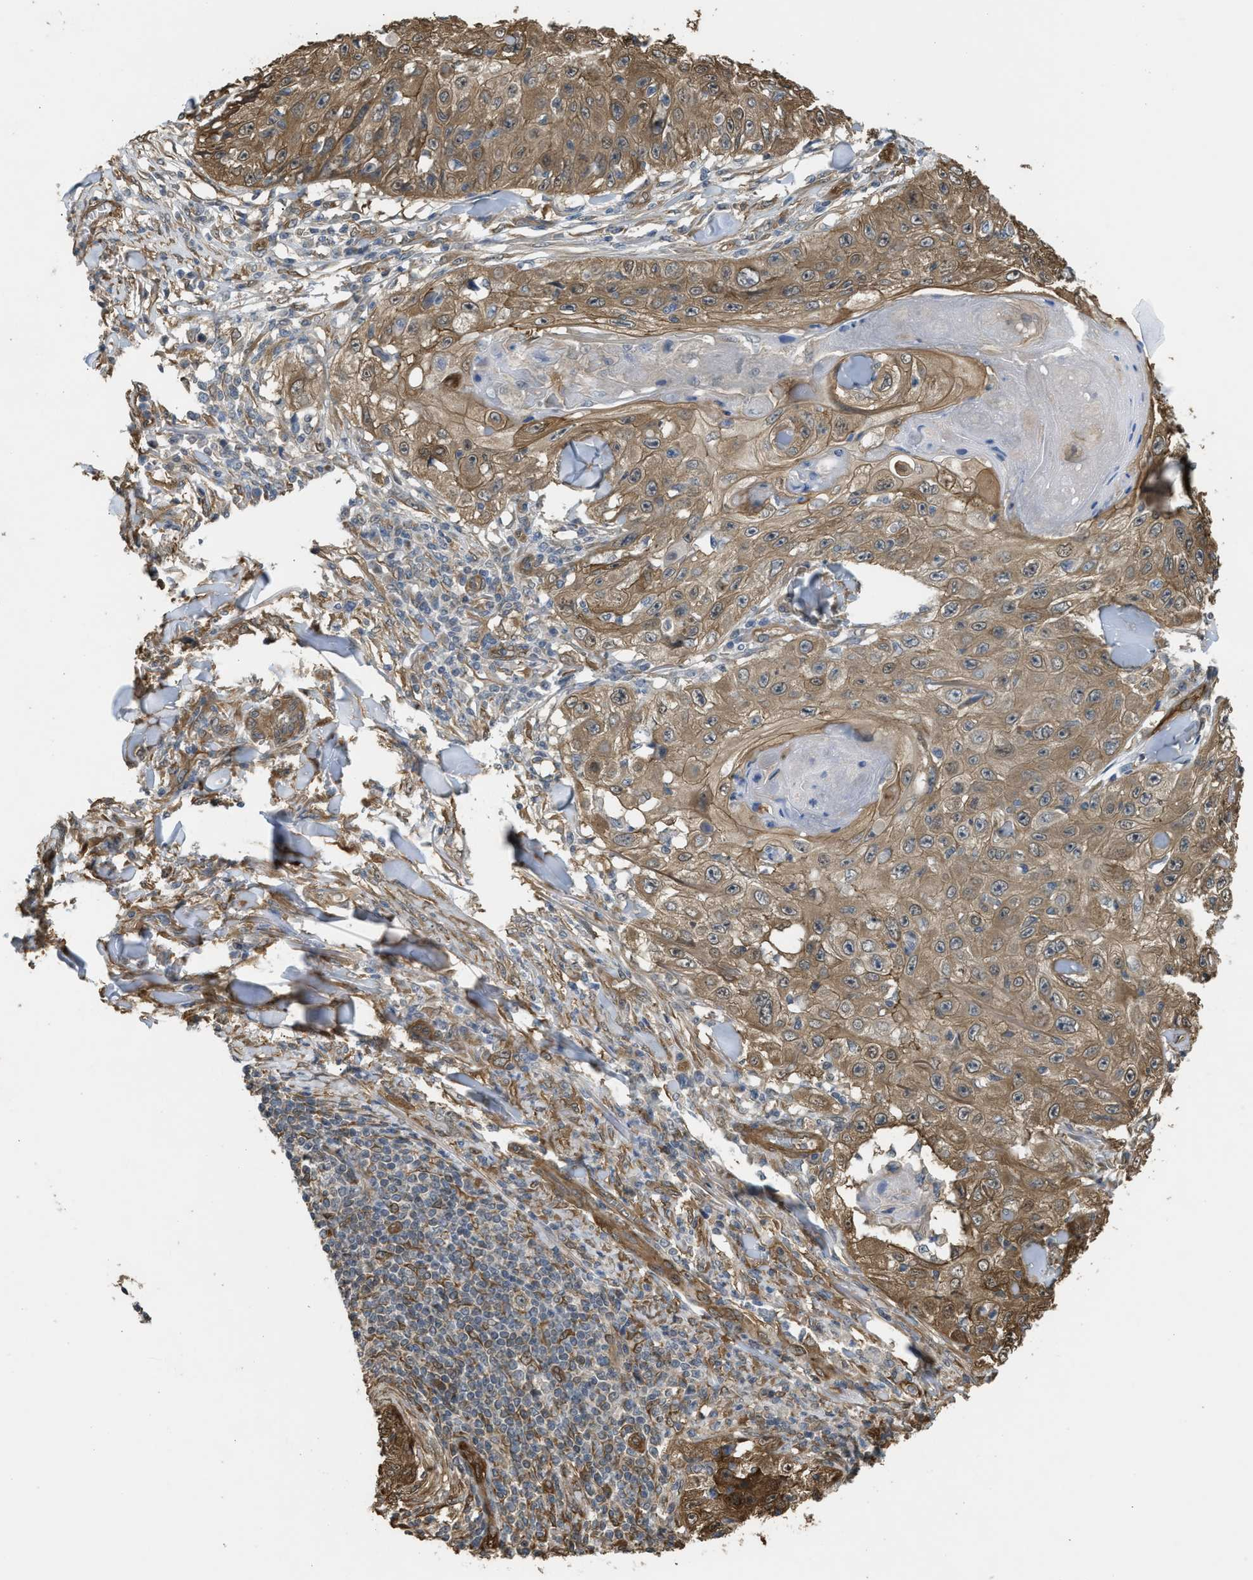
{"staining": {"intensity": "moderate", "quantity": ">75%", "location": "cytoplasmic/membranous"}, "tissue": "skin cancer", "cell_type": "Tumor cells", "image_type": "cancer", "snomed": [{"axis": "morphology", "description": "Squamous cell carcinoma, NOS"}, {"axis": "topography", "description": "Skin"}], "caption": "Immunohistochemistry (IHC) of human skin squamous cell carcinoma reveals medium levels of moderate cytoplasmic/membranous staining in about >75% of tumor cells.", "gene": "BAG3", "patient": {"sex": "male", "age": 86}}